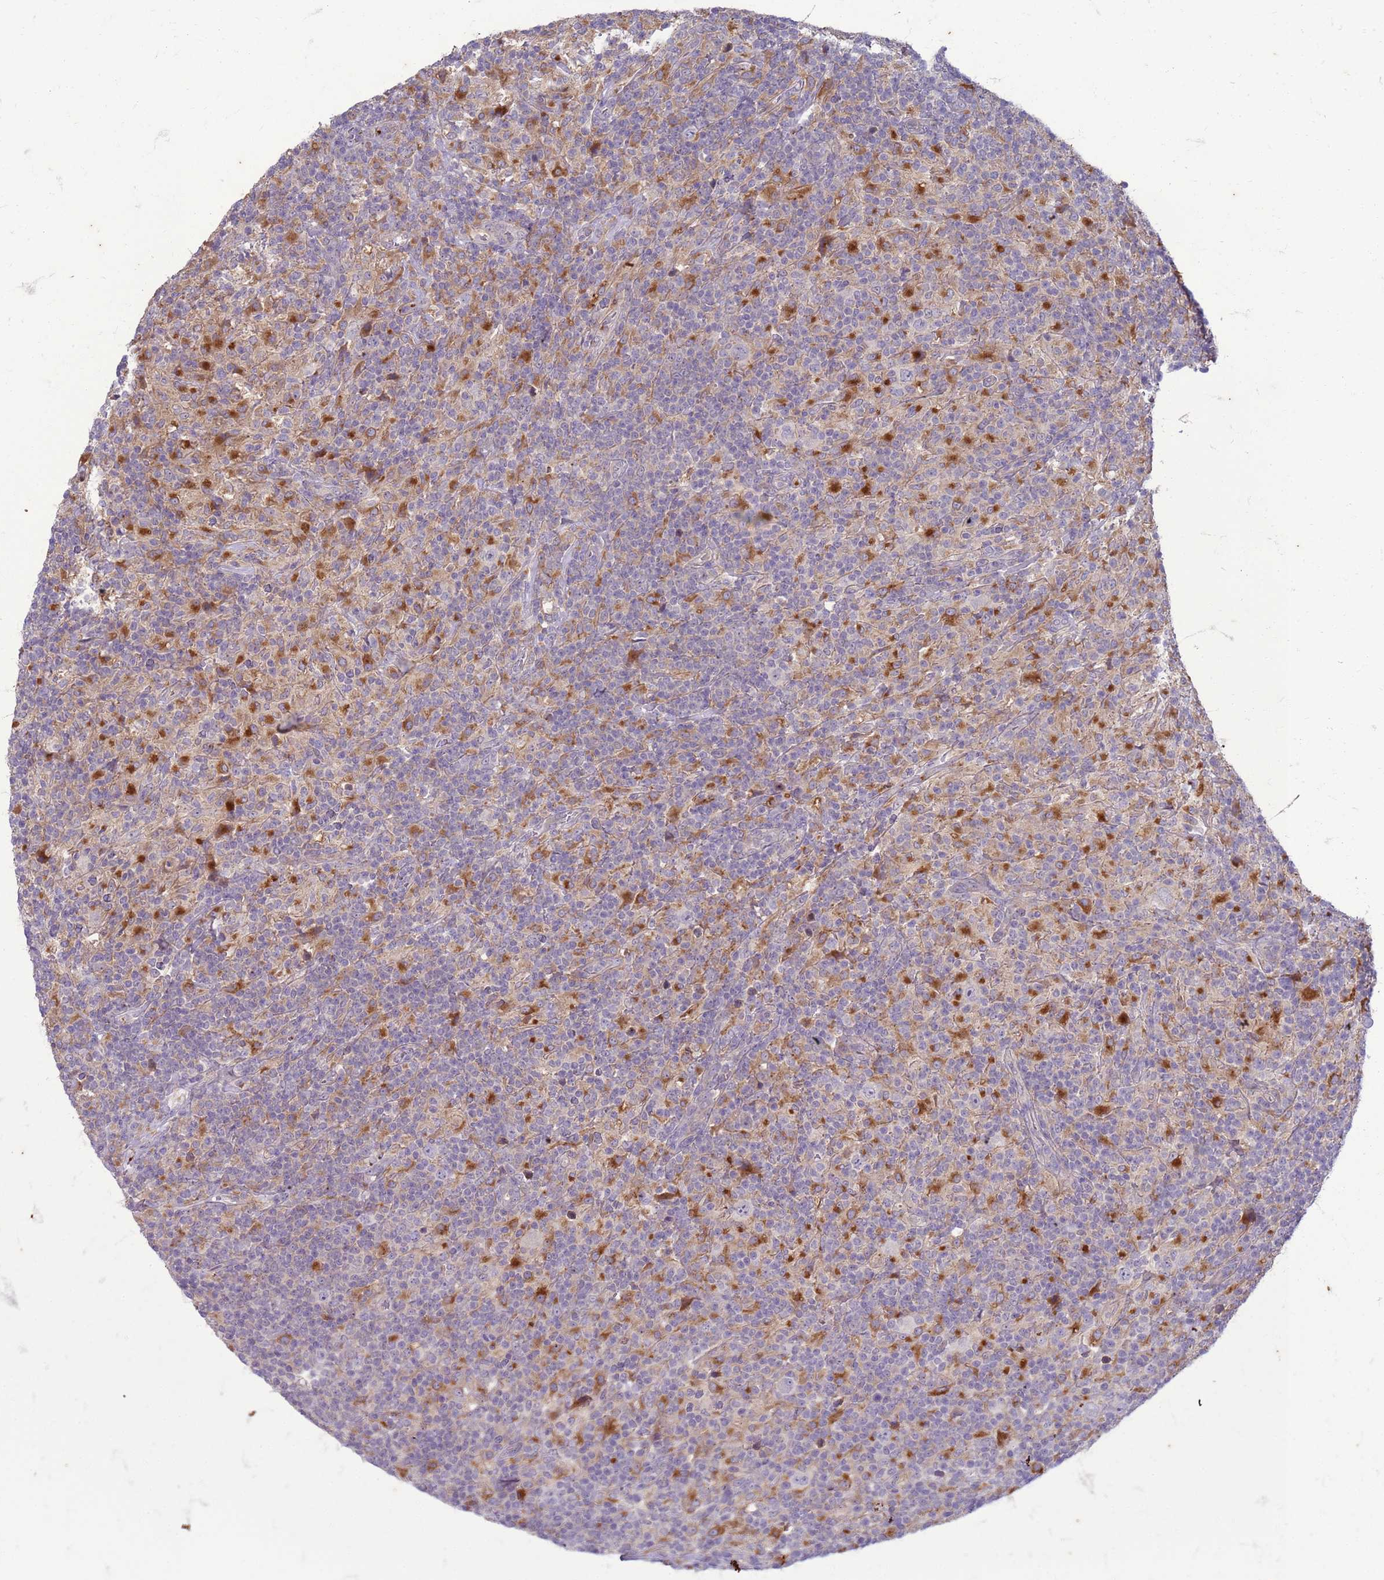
{"staining": {"intensity": "negative", "quantity": "none", "location": "none"}, "tissue": "lymphoma", "cell_type": "Tumor cells", "image_type": "cancer", "snomed": [{"axis": "morphology", "description": "Hodgkin's disease, NOS"}, {"axis": "topography", "description": "Lymph node"}], "caption": "Immunohistochemical staining of human Hodgkin's disease reveals no significant staining in tumor cells. (DAB IHC, high magnification).", "gene": "SLC15A3", "patient": {"sex": "male", "age": 70}}